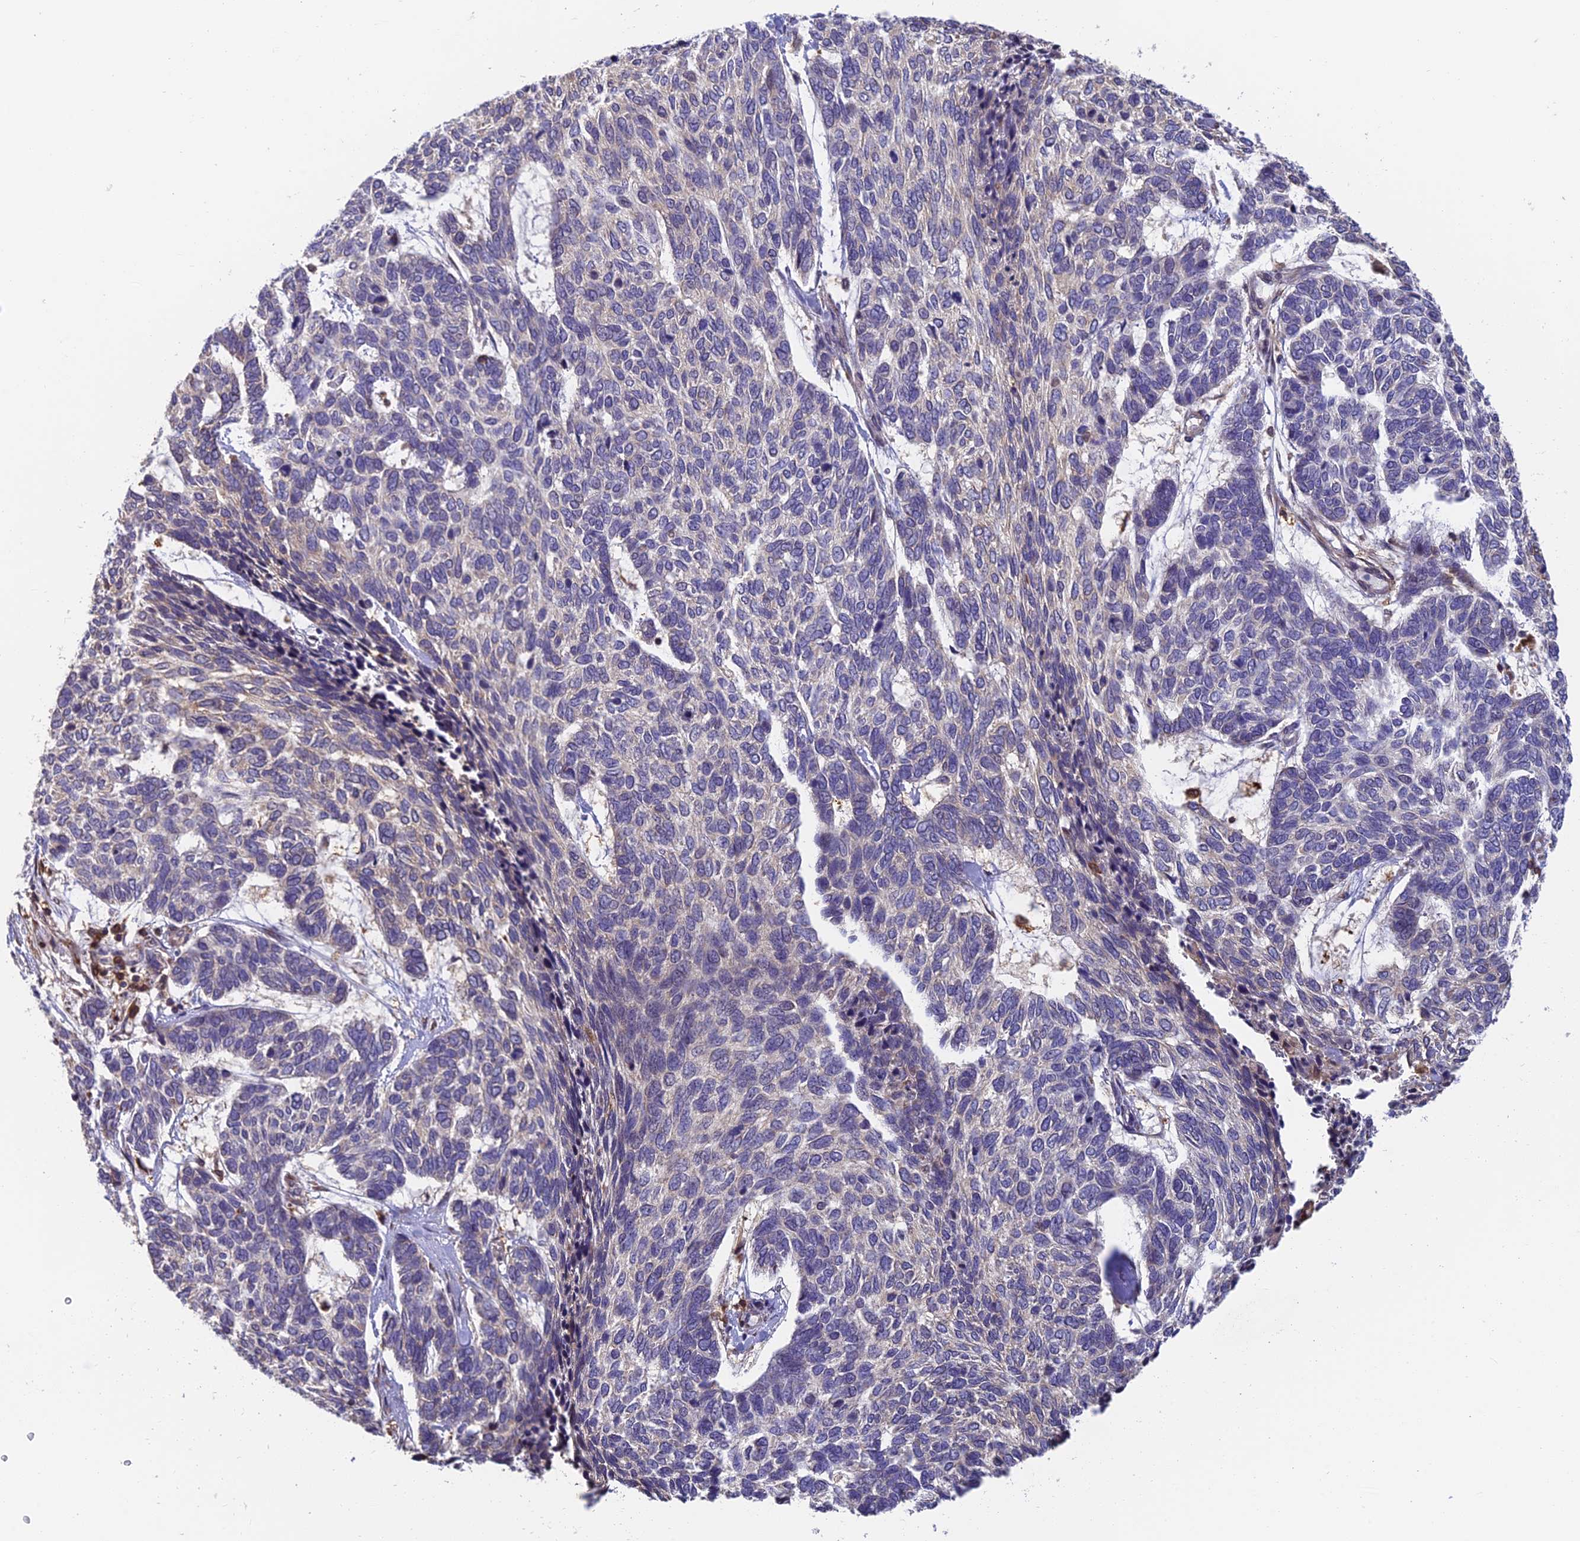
{"staining": {"intensity": "weak", "quantity": "<25%", "location": "cytoplasmic/membranous"}, "tissue": "skin cancer", "cell_type": "Tumor cells", "image_type": "cancer", "snomed": [{"axis": "morphology", "description": "Basal cell carcinoma"}, {"axis": "topography", "description": "Skin"}], "caption": "DAB (3,3'-diaminobenzidine) immunohistochemical staining of human skin cancer shows no significant expression in tumor cells.", "gene": "IPO5", "patient": {"sex": "female", "age": 65}}